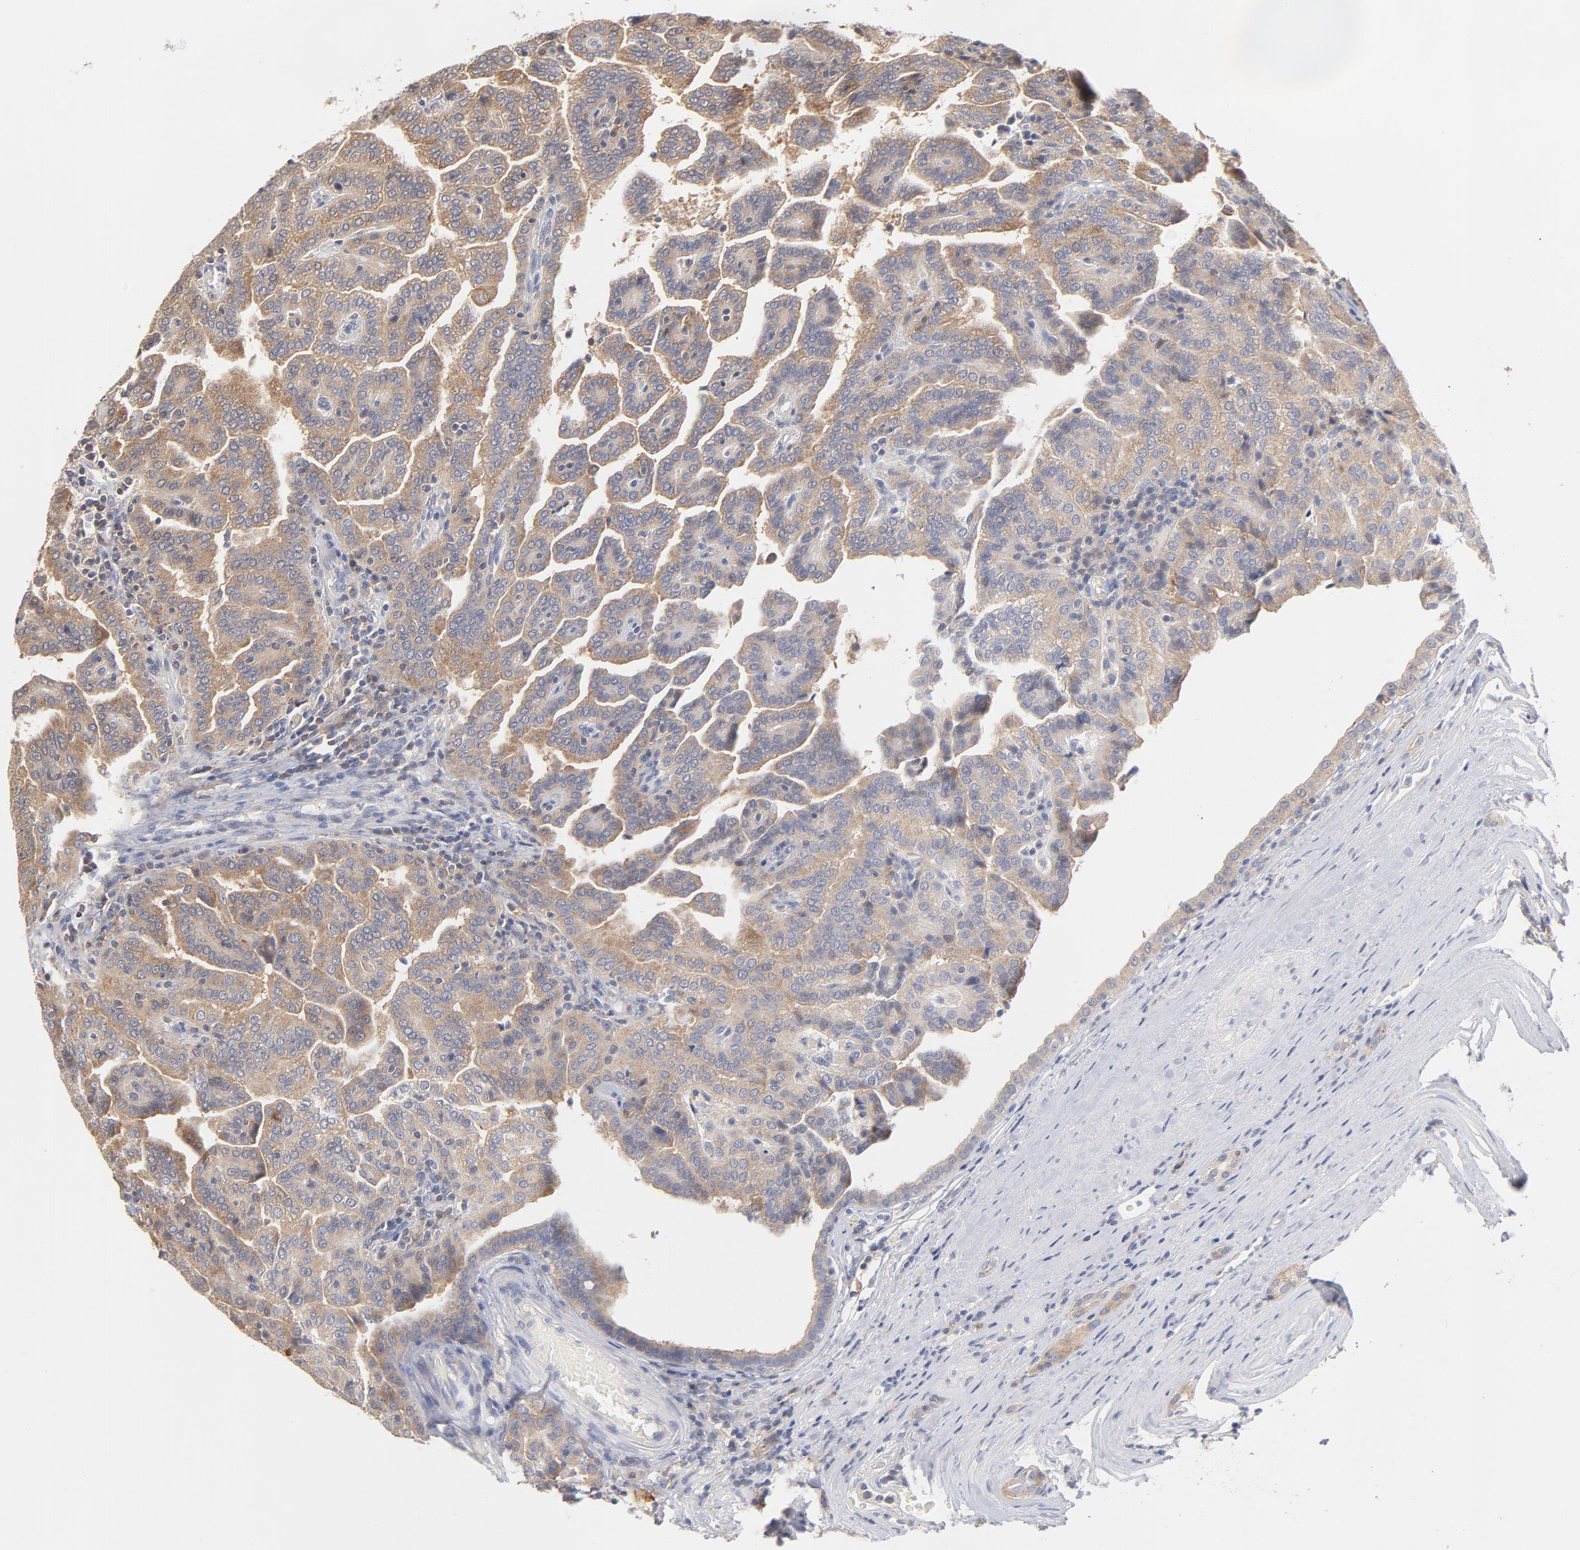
{"staining": {"intensity": "weak", "quantity": ">75%", "location": "cytoplasmic/membranous"}, "tissue": "renal cancer", "cell_type": "Tumor cells", "image_type": "cancer", "snomed": [{"axis": "morphology", "description": "Adenocarcinoma, NOS"}, {"axis": "topography", "description": "Kidney"}], "caption": "Protein staining exhibits weak cytoplasmic/membranous expression in approximately >75% of tumor cells in adenocarcinoma (renal).", "gene": "SETD3", "patient": {"sex": "male", "age": 61}}